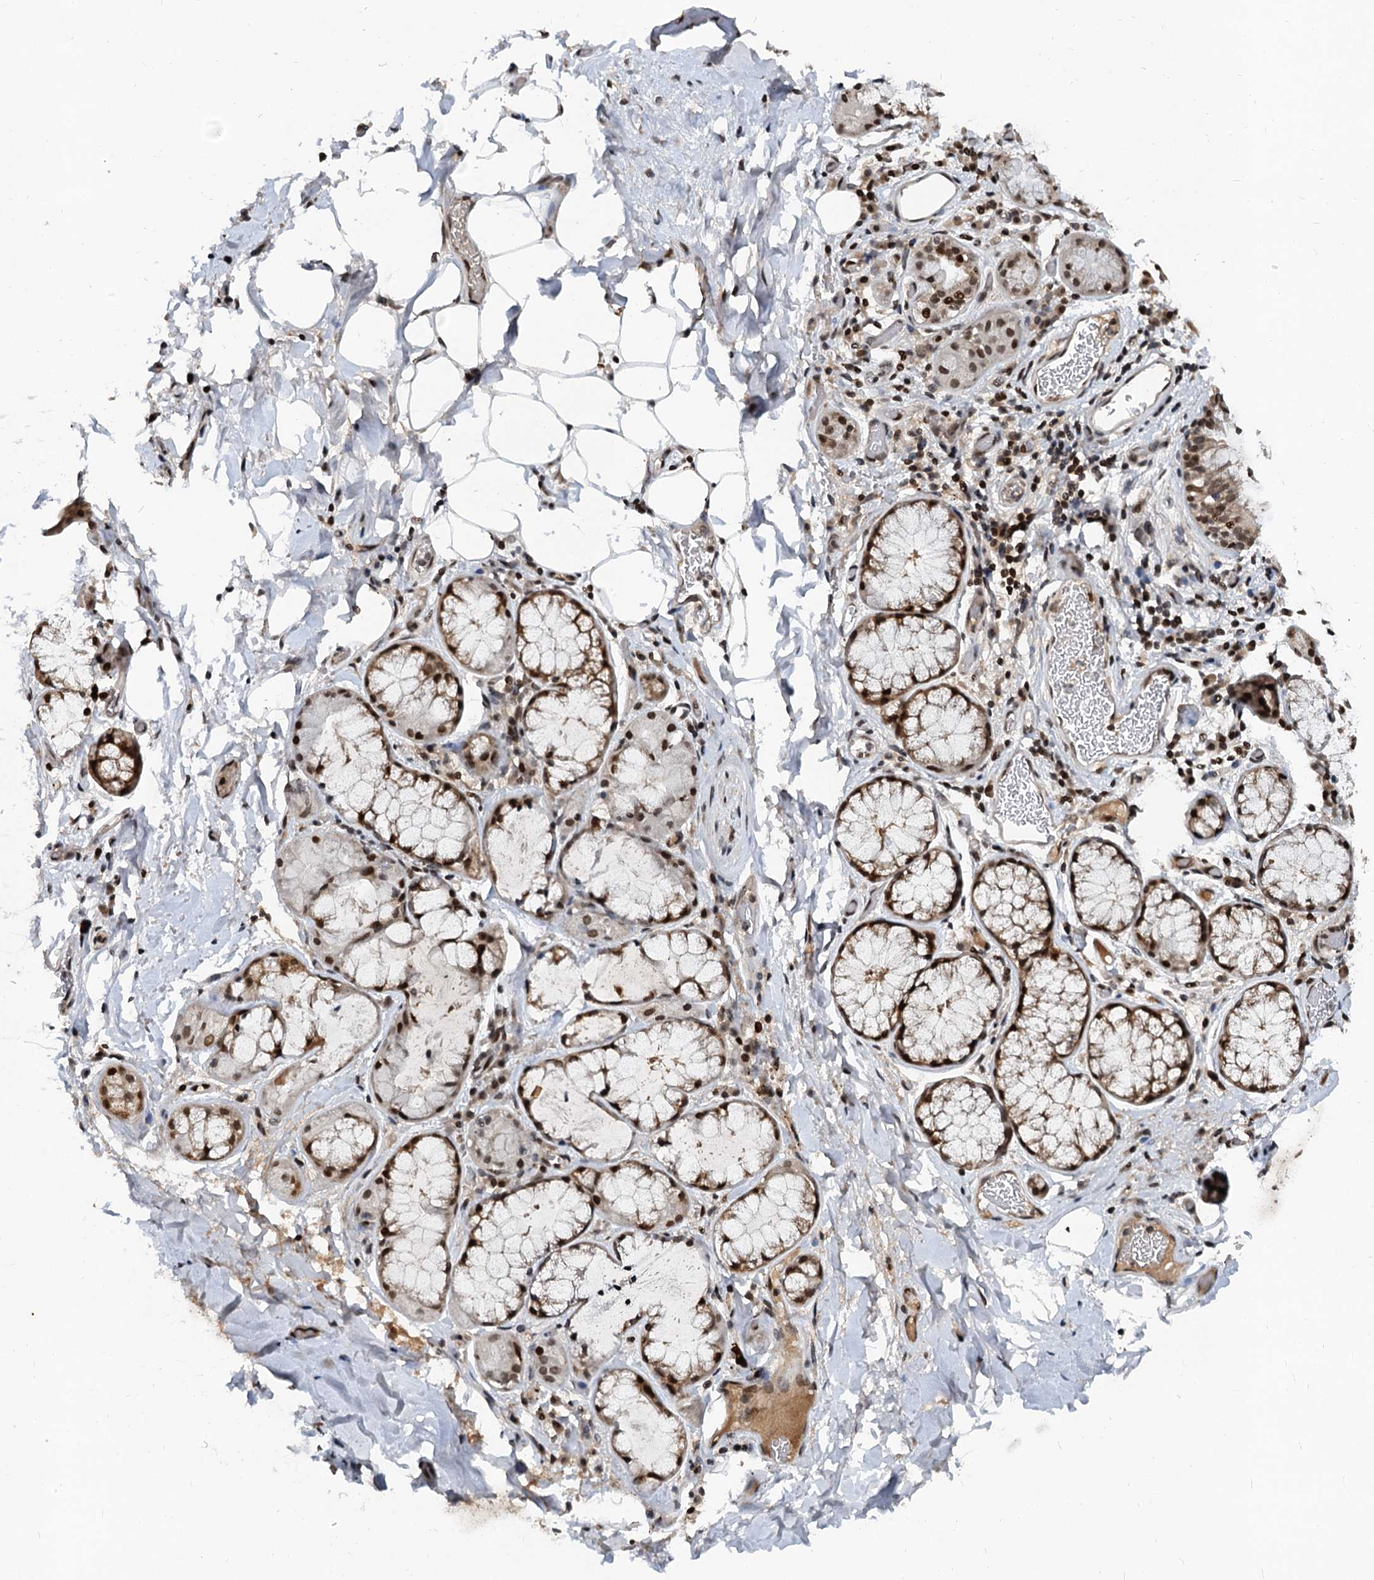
{"staining": {"intensity": "moderate", "quantity": ">75%", "location": "nuclear"}, "tissue": "adipose tissue", "cell_type": "Adipocytes", "image_type": "normal", "snomed": [{"axis": "morphology", "description": "Normal tissue, NOS"}, {"axis": "topography", "description": "Lymph node"}, {"axis": "topography", "description": "Cartilage tissue"}, {"axis": "topography", "description": "Bronchus"}], "caption": "Moderate nuclear expression is identified in approximately >75% of adipocytes in normal adipose tissue. The staining was performed using DAB to visualize the protein expression in brown, while the nuclei were stained in blue with hematoxylin (Magnification: 20x).", "gene": "FAM217B", "patient": {"sex": "male", "age": 63}}